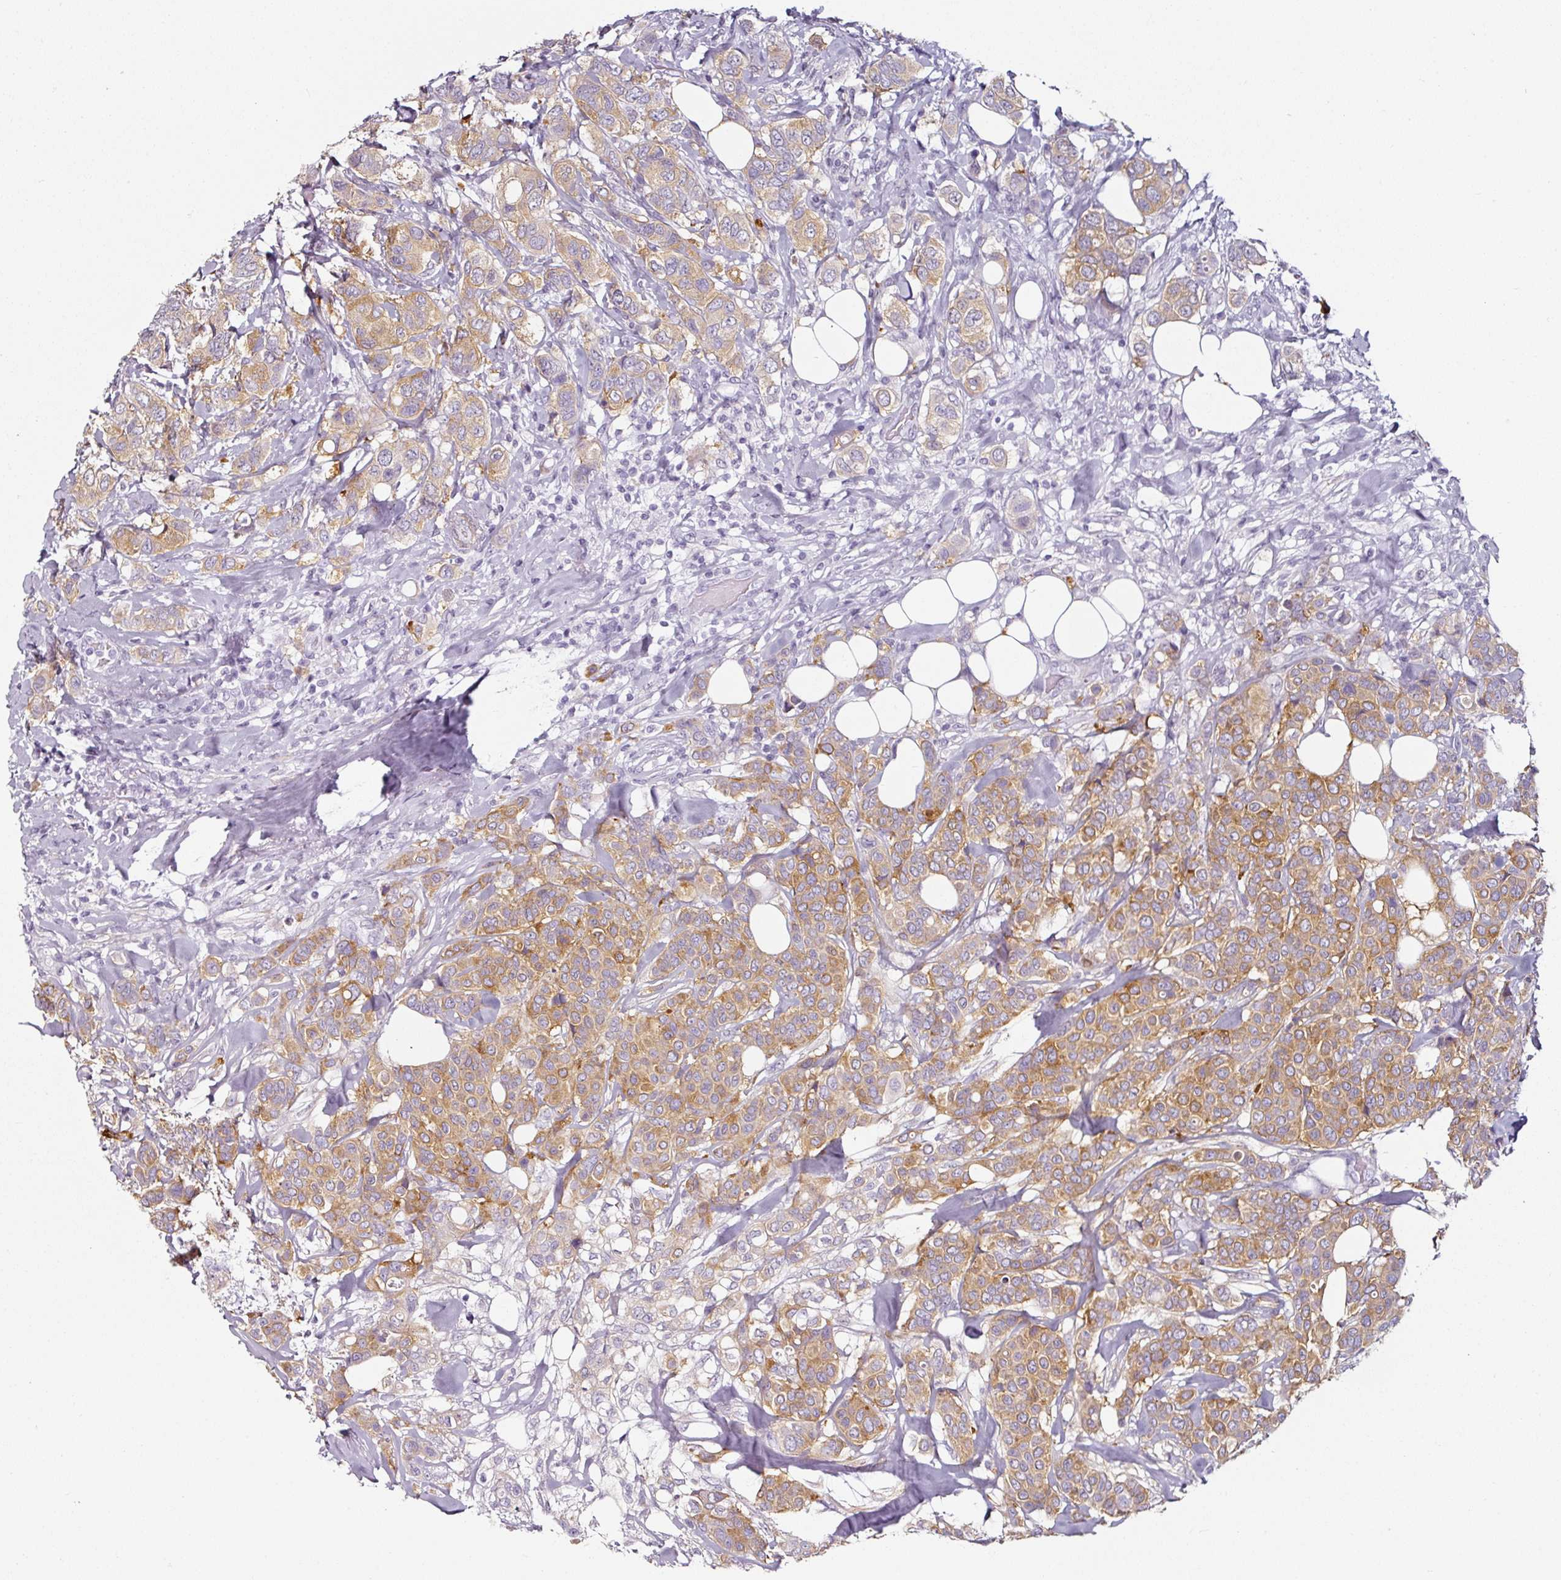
{"staining": {"intensity": "moderate", "quantity": ">75%", "location": "cytoplasmic/membranous"}, "tissue": "breast cancer", "cell_type": "Tumor cells", "image_type": "cancer", "snomed": [{"axis": "morphology", "description": "Lobular carcinoma"}, {"axis": "topography", "description": "Breast"}], "caption": "Approximately >75% of tumor cells in human breast cancer show moderate cytoplasmic/membranous protein positivity as visualized by brown immunohistochemical staining.", "gene": "CAP2", "patient": {"sex": "female", "age": 51}}